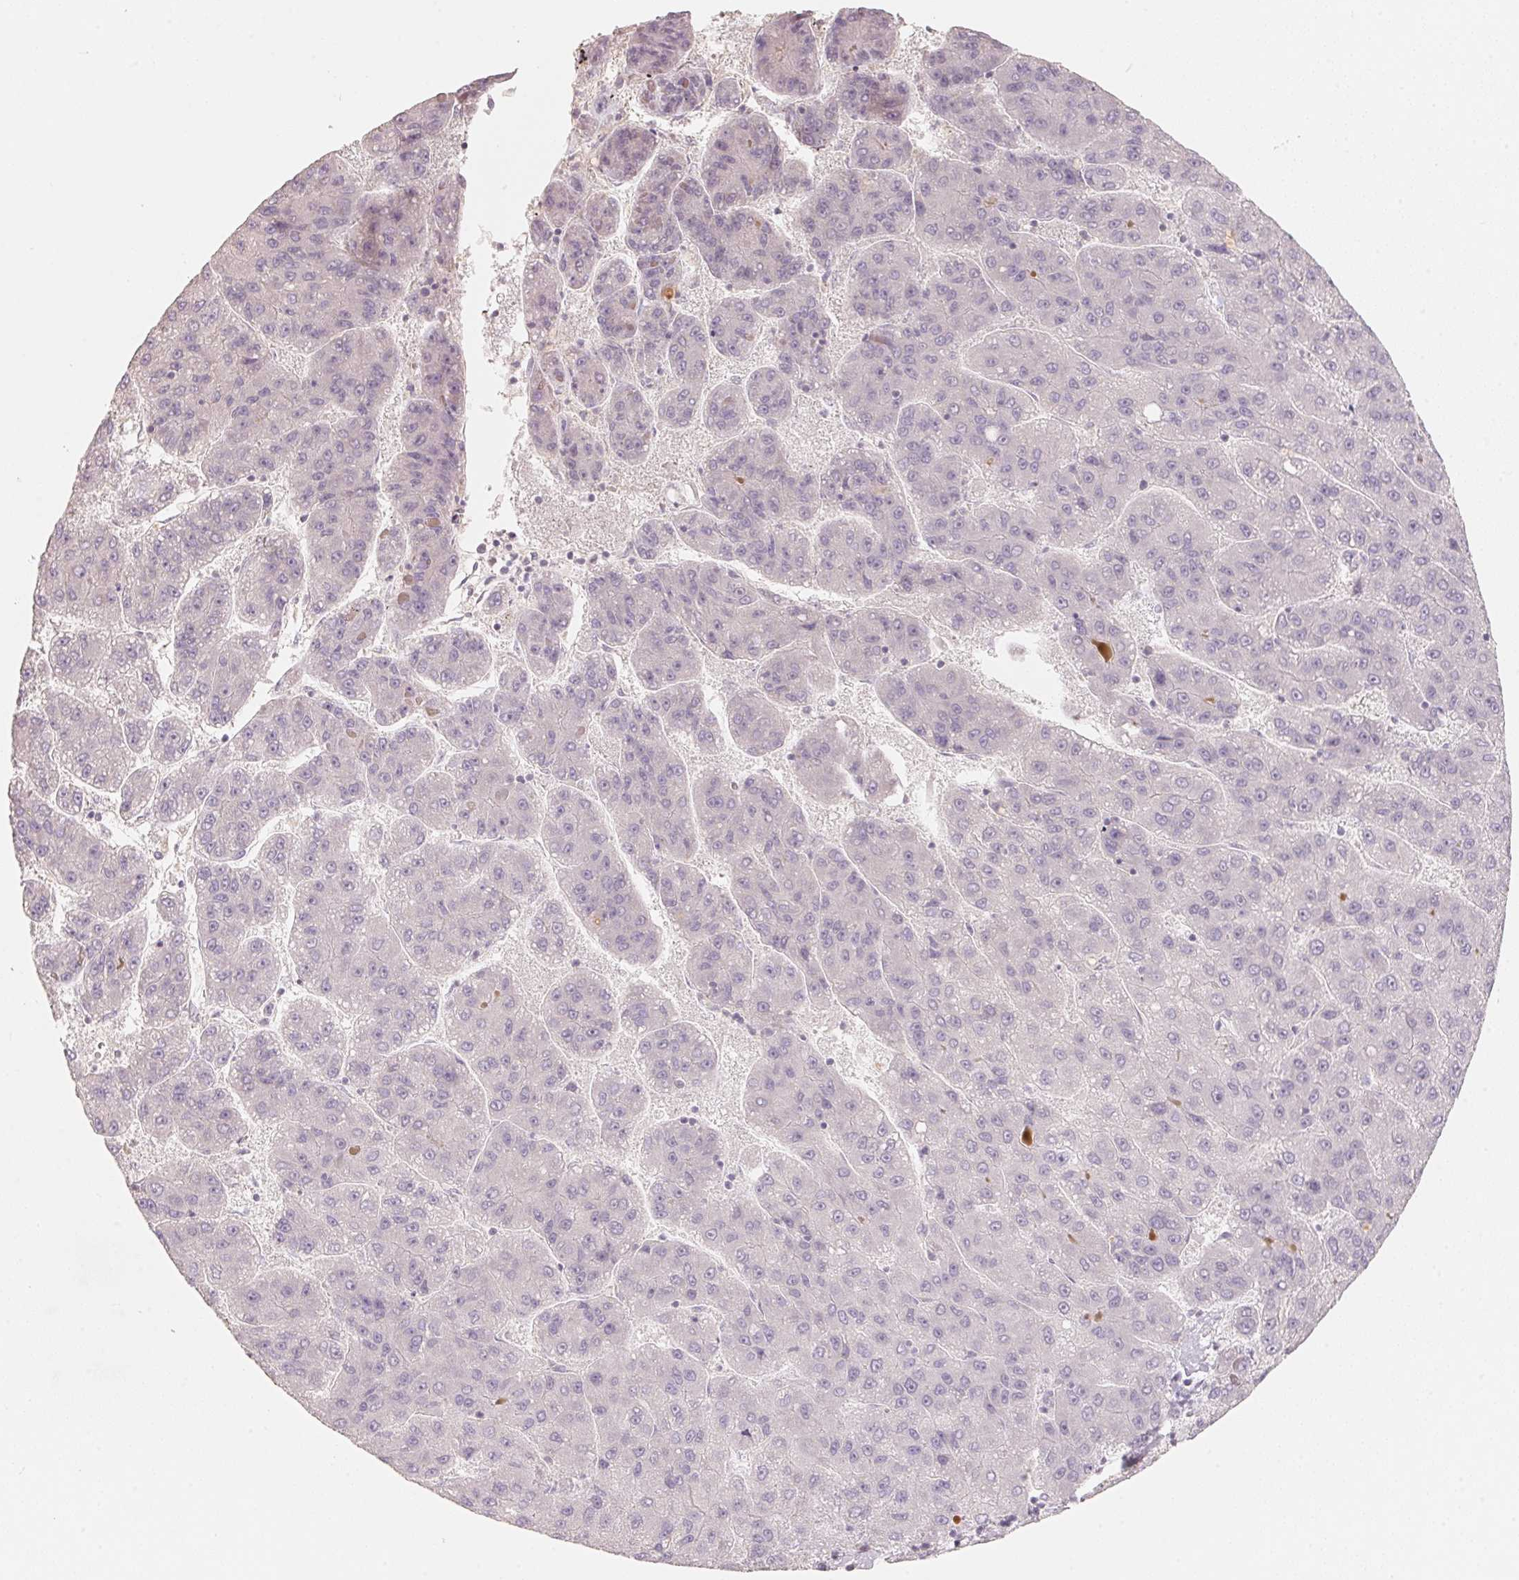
{"staining": {"intensity": "negative", "quantity": "none", "location": "none"}, "tissue": "liver cancer", "cell_type": "Tumor cells", "image_type": "cancer", "snomed": [{"axis": "morphology", "description": "Carcinoma, Hepatocellular, NOS"}, {"axis": "topography", "description": "Liver"}], "caption": "This is an immunohistochemistry (IHC) histopathology image of liver cancer. There is no positivity in tumor cells.", "gene": "TP53AIP1", "patient": {"sex": "female", "age": 82}}